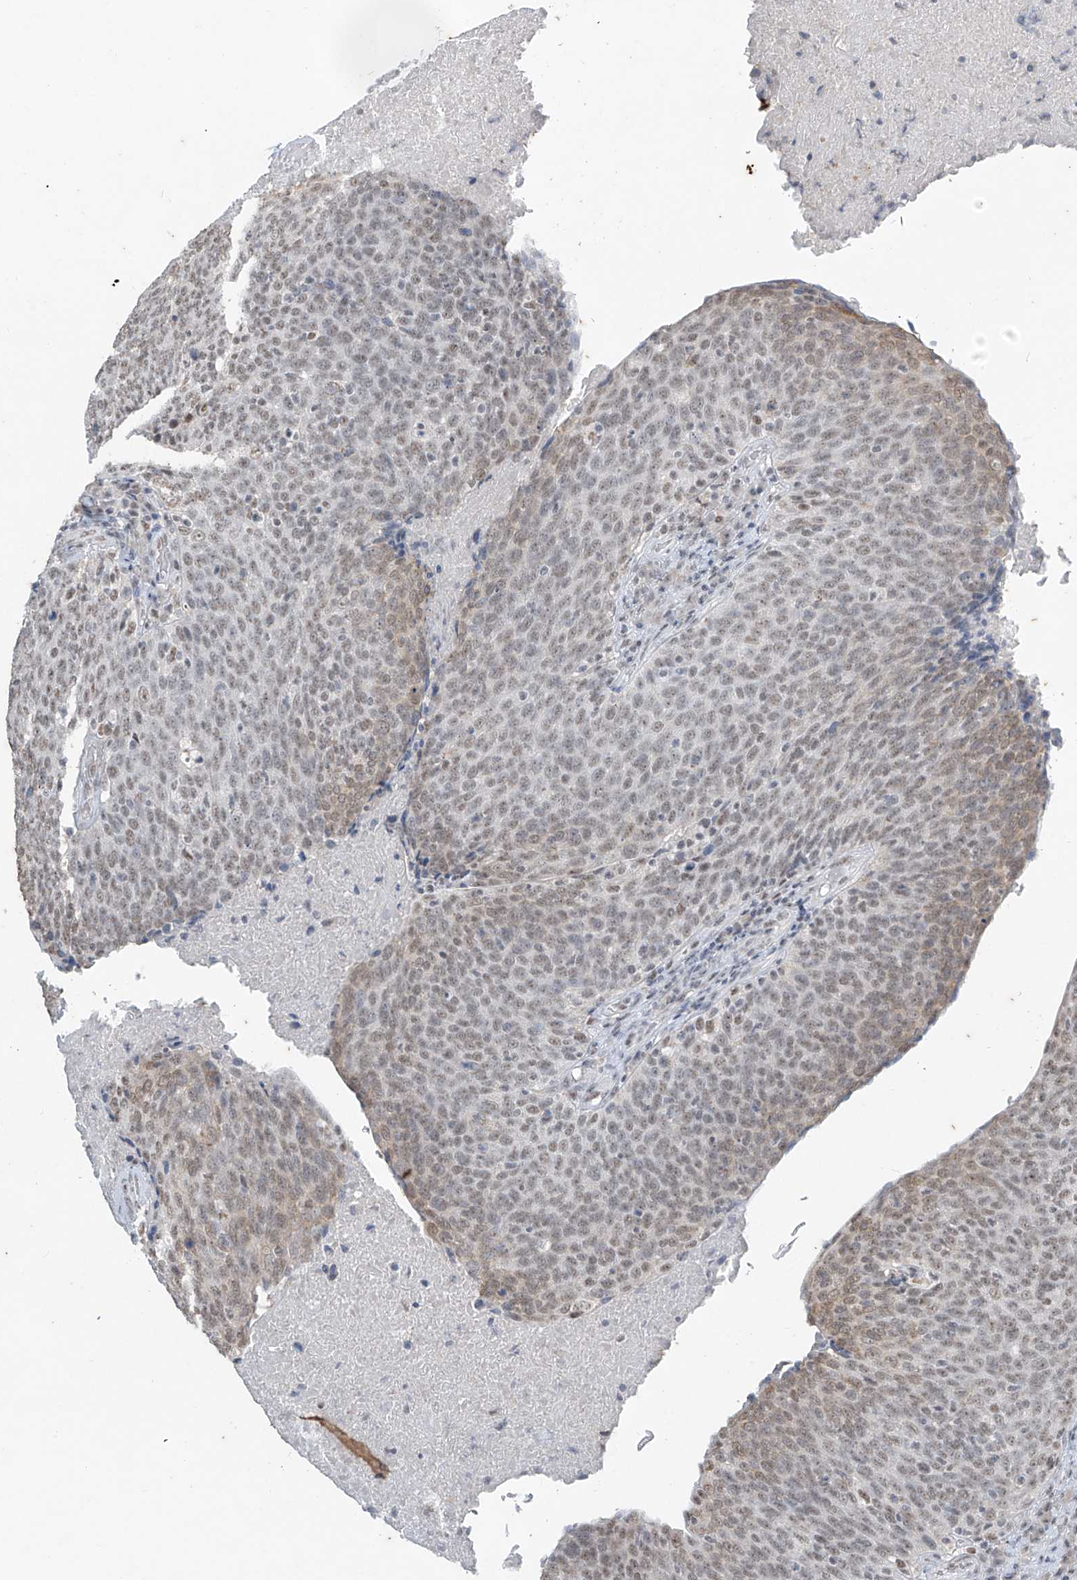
{"staining": {"intensity": "weak", "quantity": "<25%", "location": "nuclear"}, "tissue": "head and neck cancer", "cell_type": "Tumor cells", "image_type": "cancer", "snomed": [{"axis": "morphology", "description": "Squamous cell carcinoma, NOS"}, {"axis": "morphology", "description": "Squamous cell carcinoma, metastatic, NOS"}, {"axis": "topography", "description": "Lymph node"}, {"axis": "topography", "description": "Head-Neck"}], "caption": "Histopathology image shows no protein positivity in tumor cells of squamous cell carcinoma (head and neck) tissue. (Brightfield microscopy of DAB immunohistochemistry (IHC) at high magnification).", "gene": "TFEC", "patient": {"sex": "male", "age": 62}}